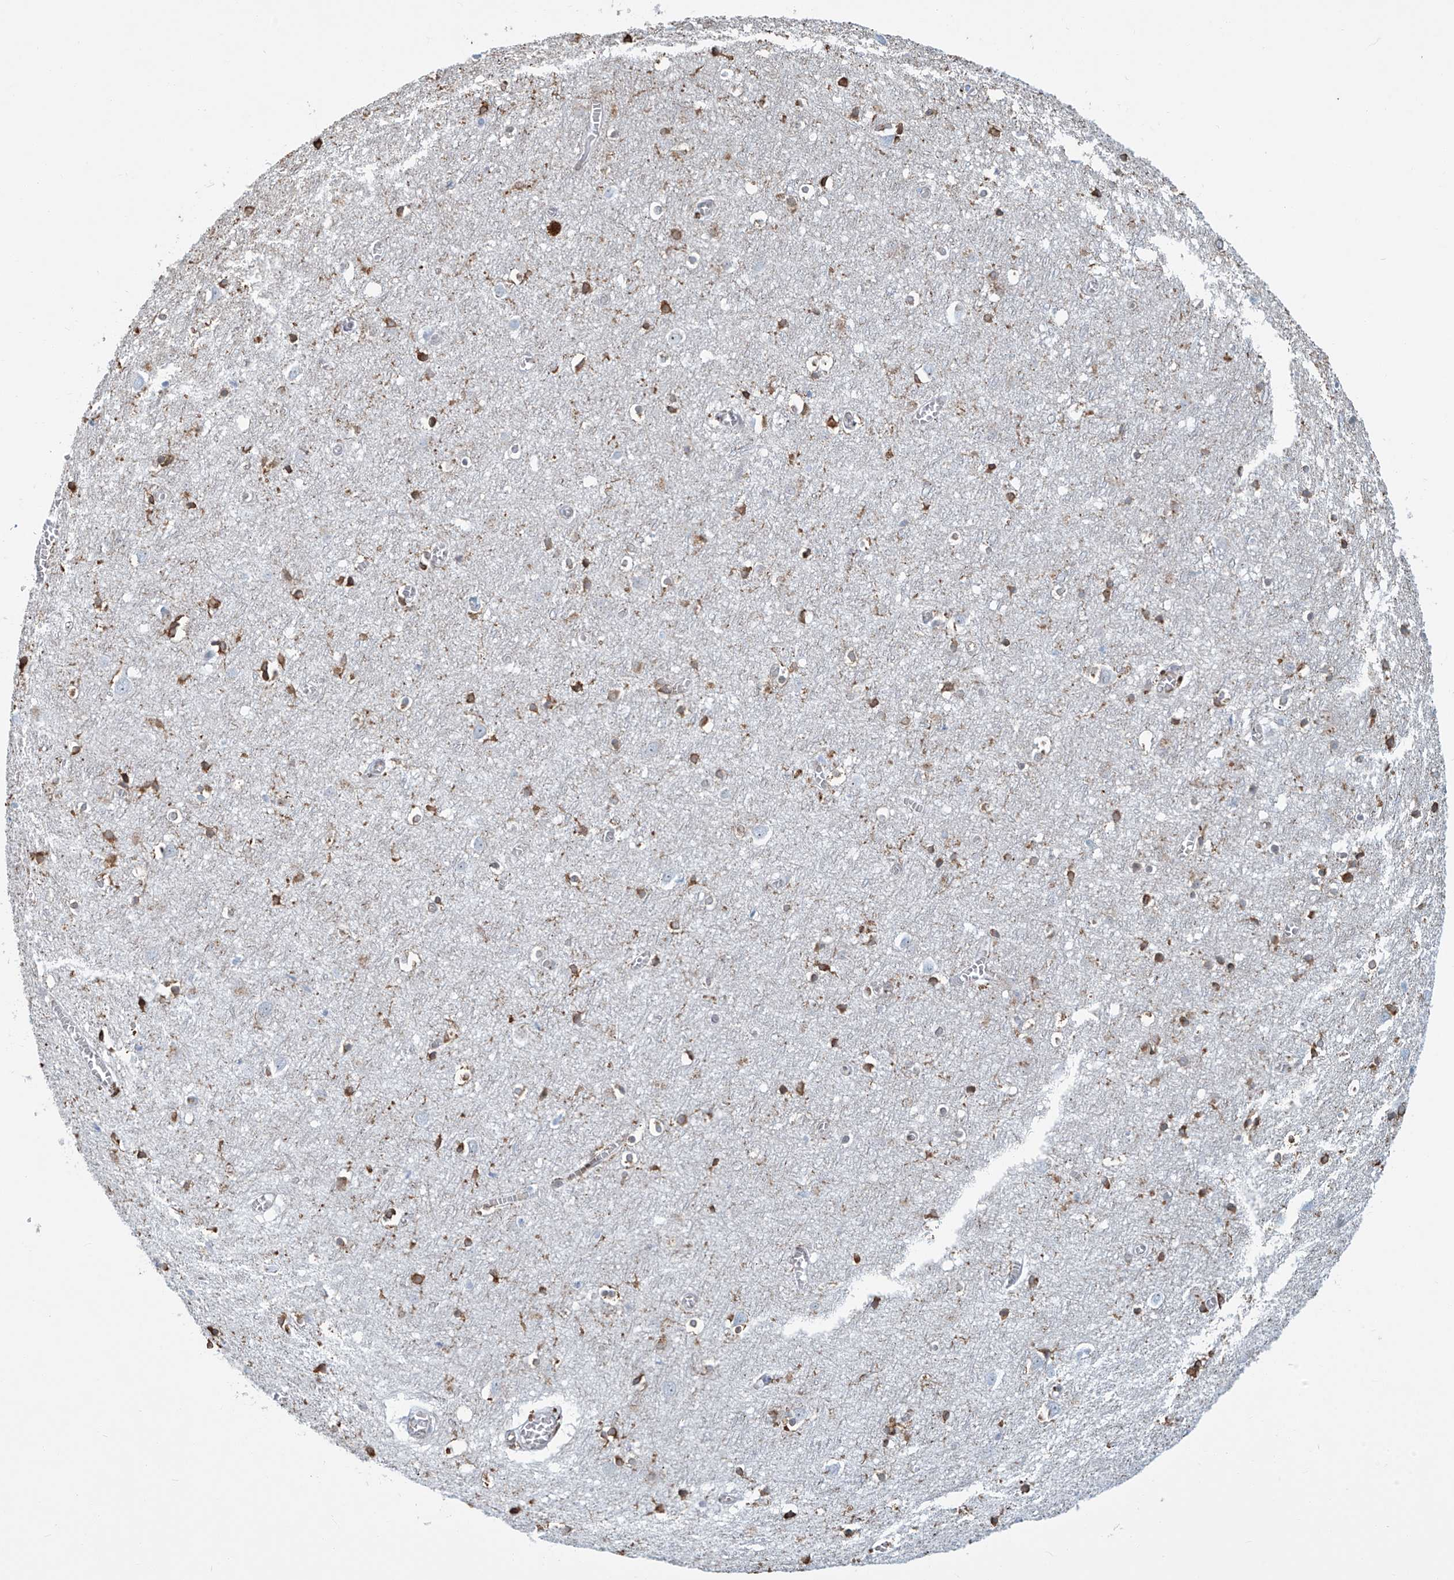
{"staining": {"intensity": "weak", "quantity": ">75%", "location": "nuclear"}, "tissue": "cerebral cortex", "cell_type": "Endothelial cells", "image_type": "normal", "snomed": [{"axis": "morphology", "description": "Normal tissue, NOS"}, {"axis": "topography", "description": "Cerebral cortex"}], "caption": "DAB (3,3'-diaminobenzidine) immunohistochemical staining of benign cerebral cortex demonstrates weak nuclear protein expression in about >75% of endothelial cells. Nuclei are stained in blue.", "gene": "ENSG00000257390", "patient": {"sex": "female", "age": 64}}